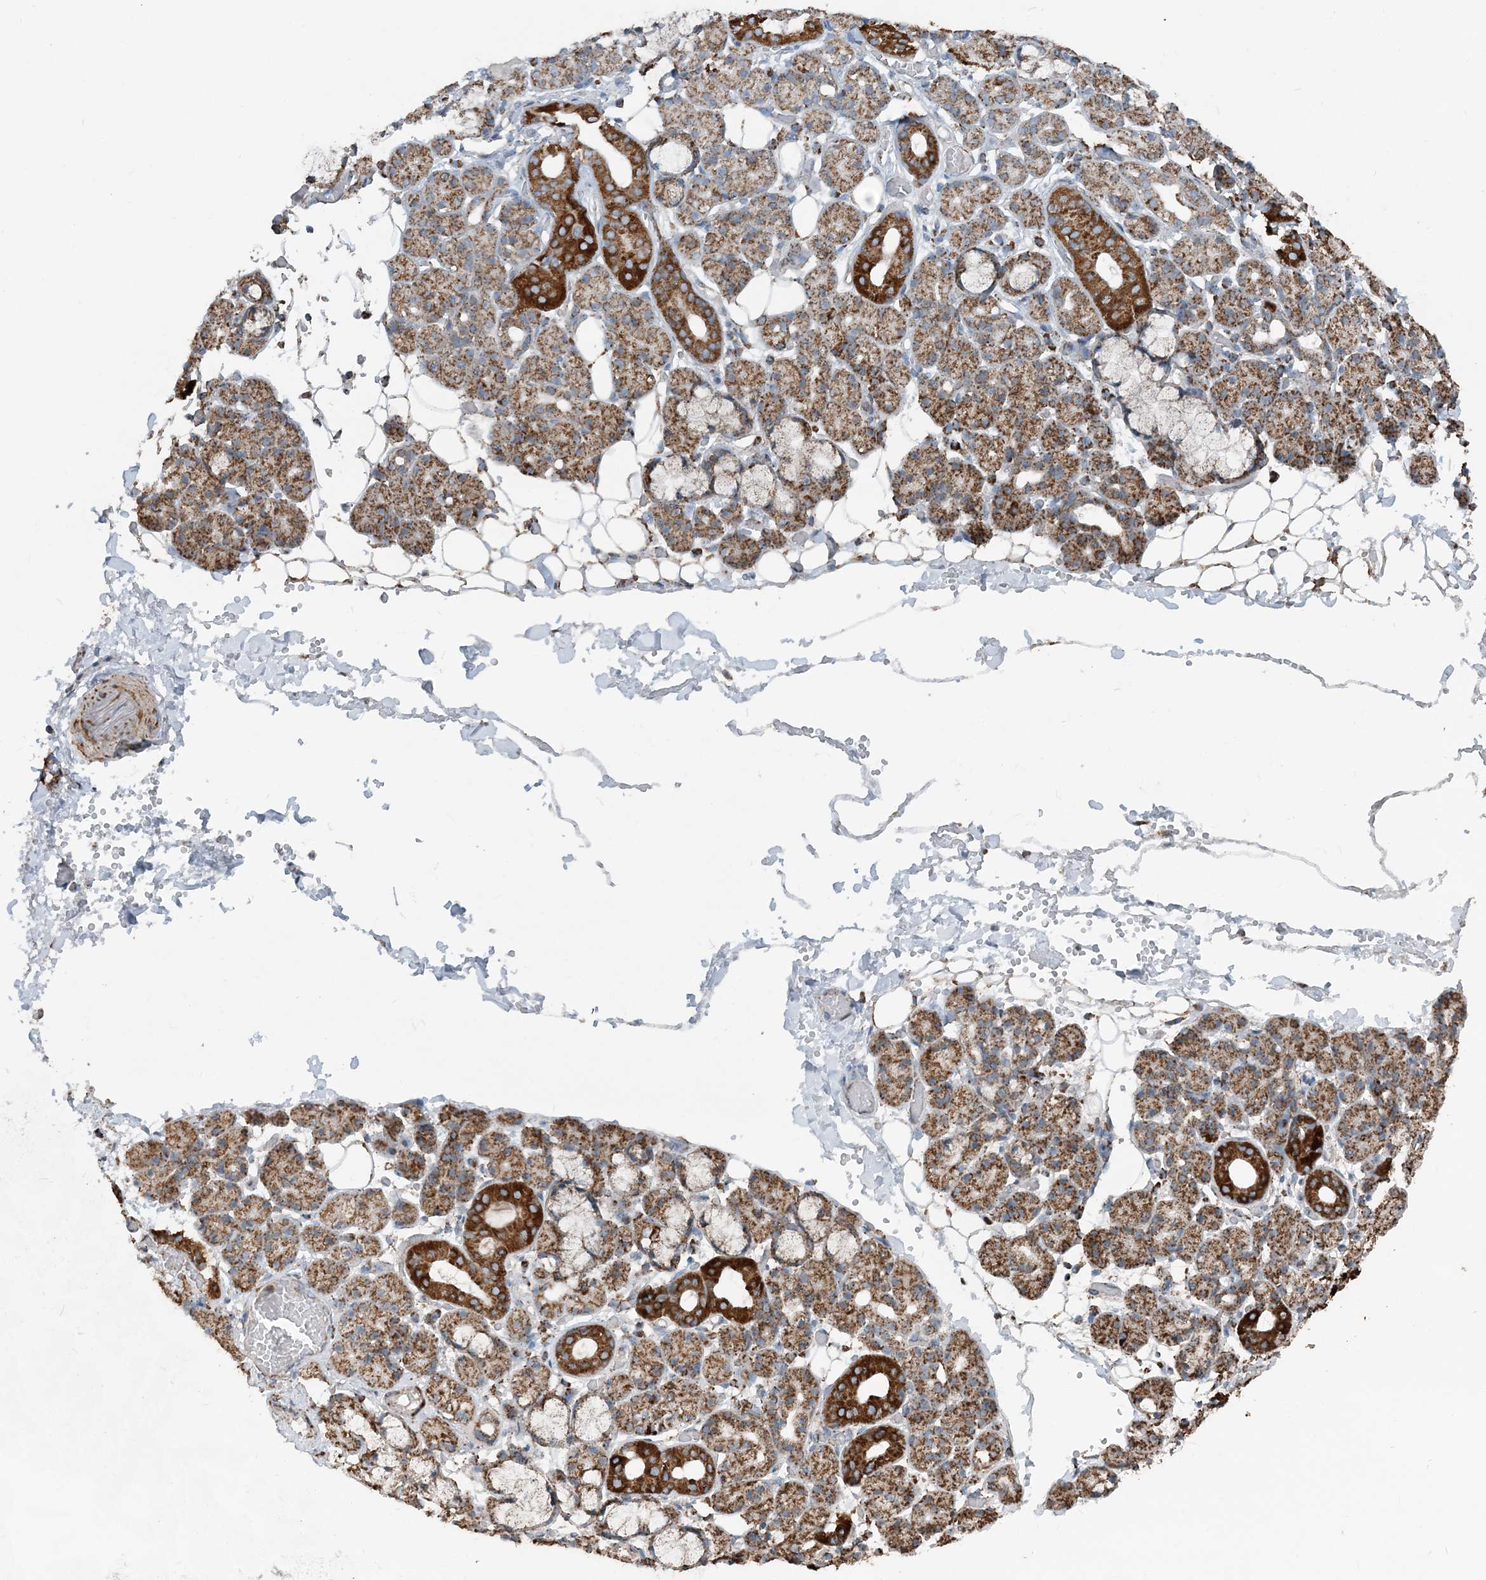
{"staining": {"intensity": "strong", "quantity": ">75%", "location": "cytoplasmic/membranous"}, "tissue": "salivary gland", "cell_type": "Glandular cells", "image_type": "normal", "snomed": [{"axis": "morphology", "description": "Normal tissue, NOS"}, {"axis": "topography", "description": "Salivary gland"}], "caption": "Salivary gland stained with a protein marker demonstrates strong staining in glandular cells.", "gene": "SUCLG1", "patient": {"sex": "male", "age": 63}}